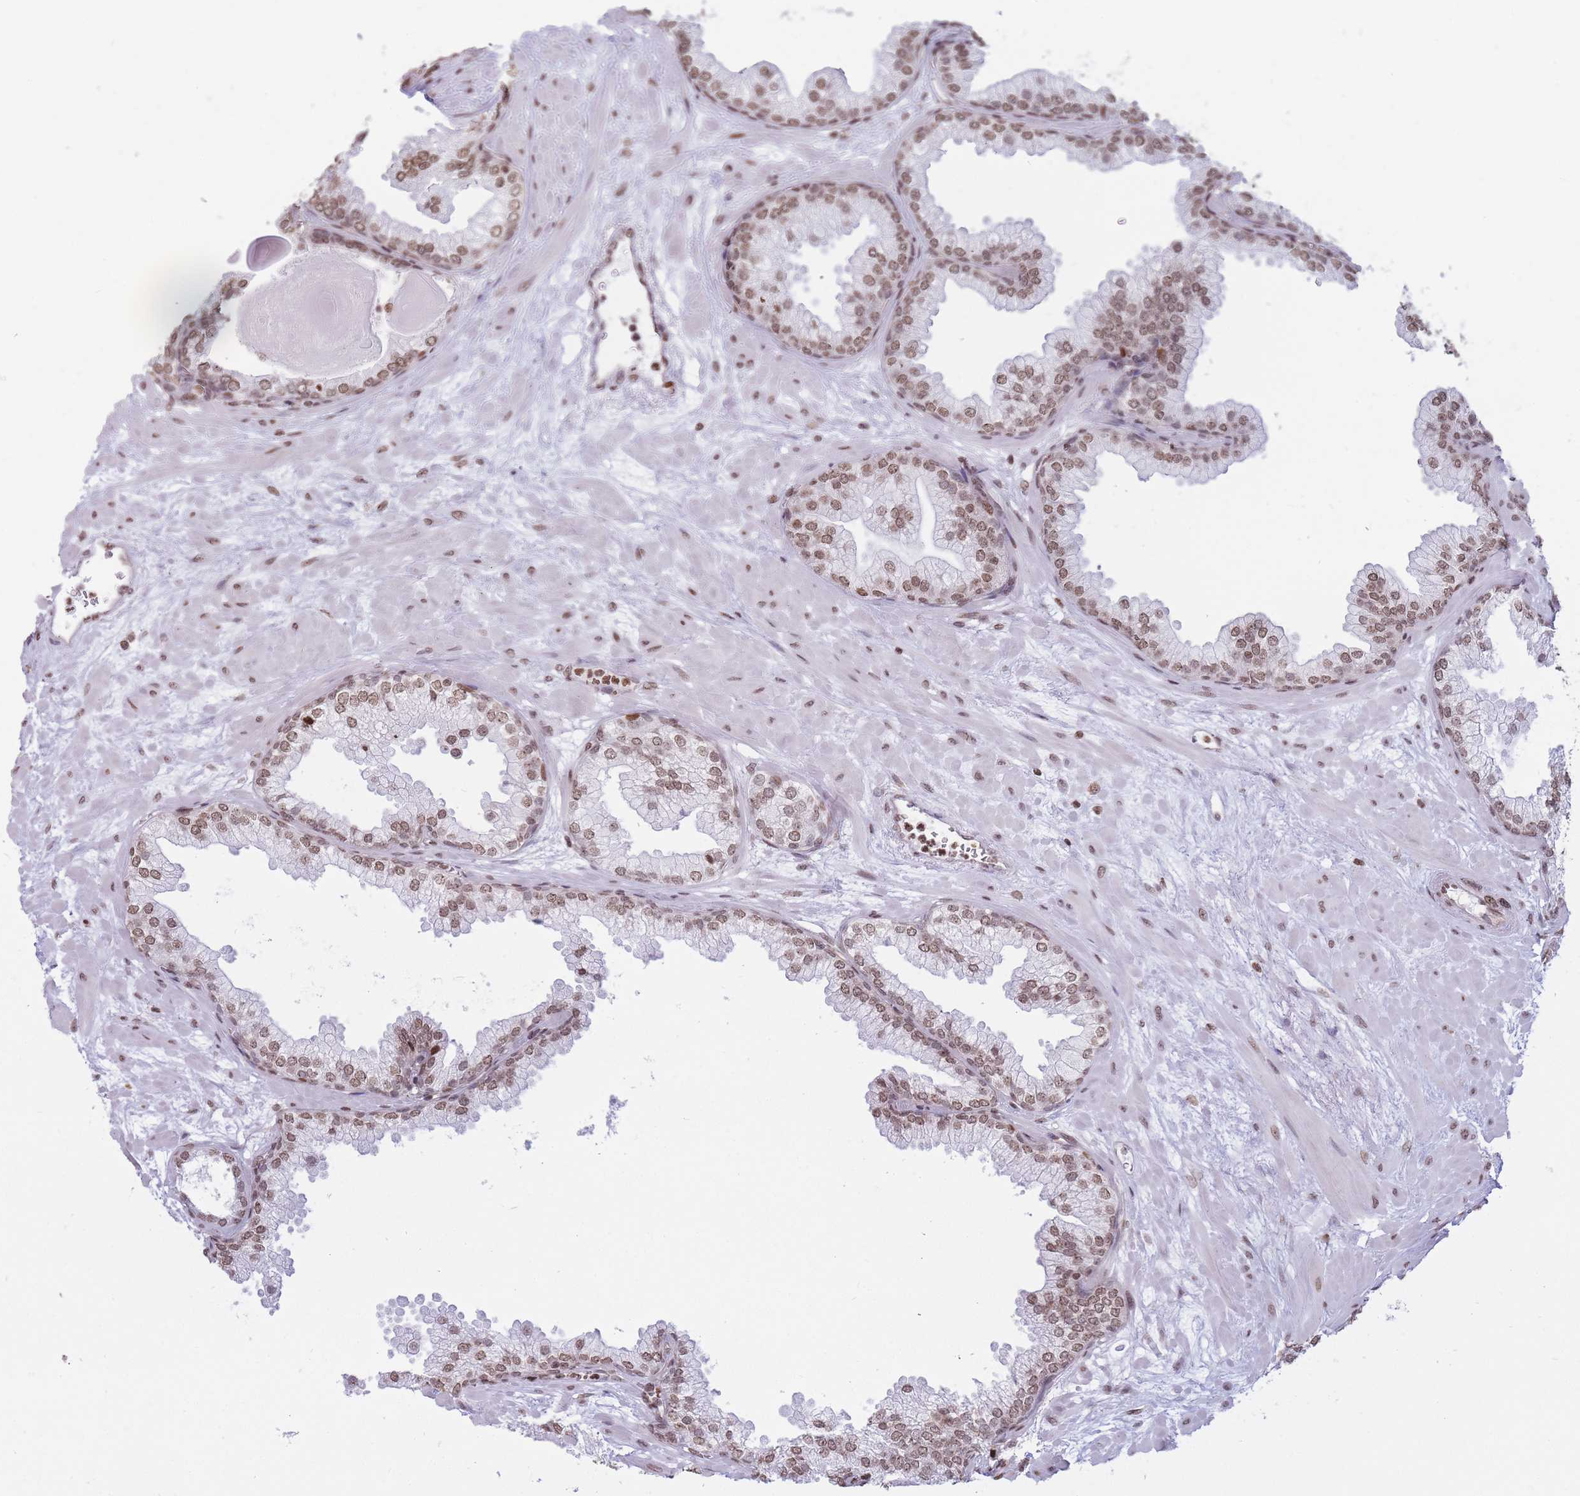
{"staining": {"intensity": "moderate", "quantity": ">75%", "location": "nuclear"}, "tissue": "prostate", "cell_type": "Glandular cells", "image_type": "normal", "snomed": [{"axis": "morphology", "description": "Normal tissue, NOS"}, {"axis": "topography", "description": "Prostate"}], "caption": "The immunohistochemical stain highlights moderate nuclear positivity in glandular cells of unremarkable prostate.", "gene": "SHISAL1", "patient": {"sex": "male", "age": 61}}